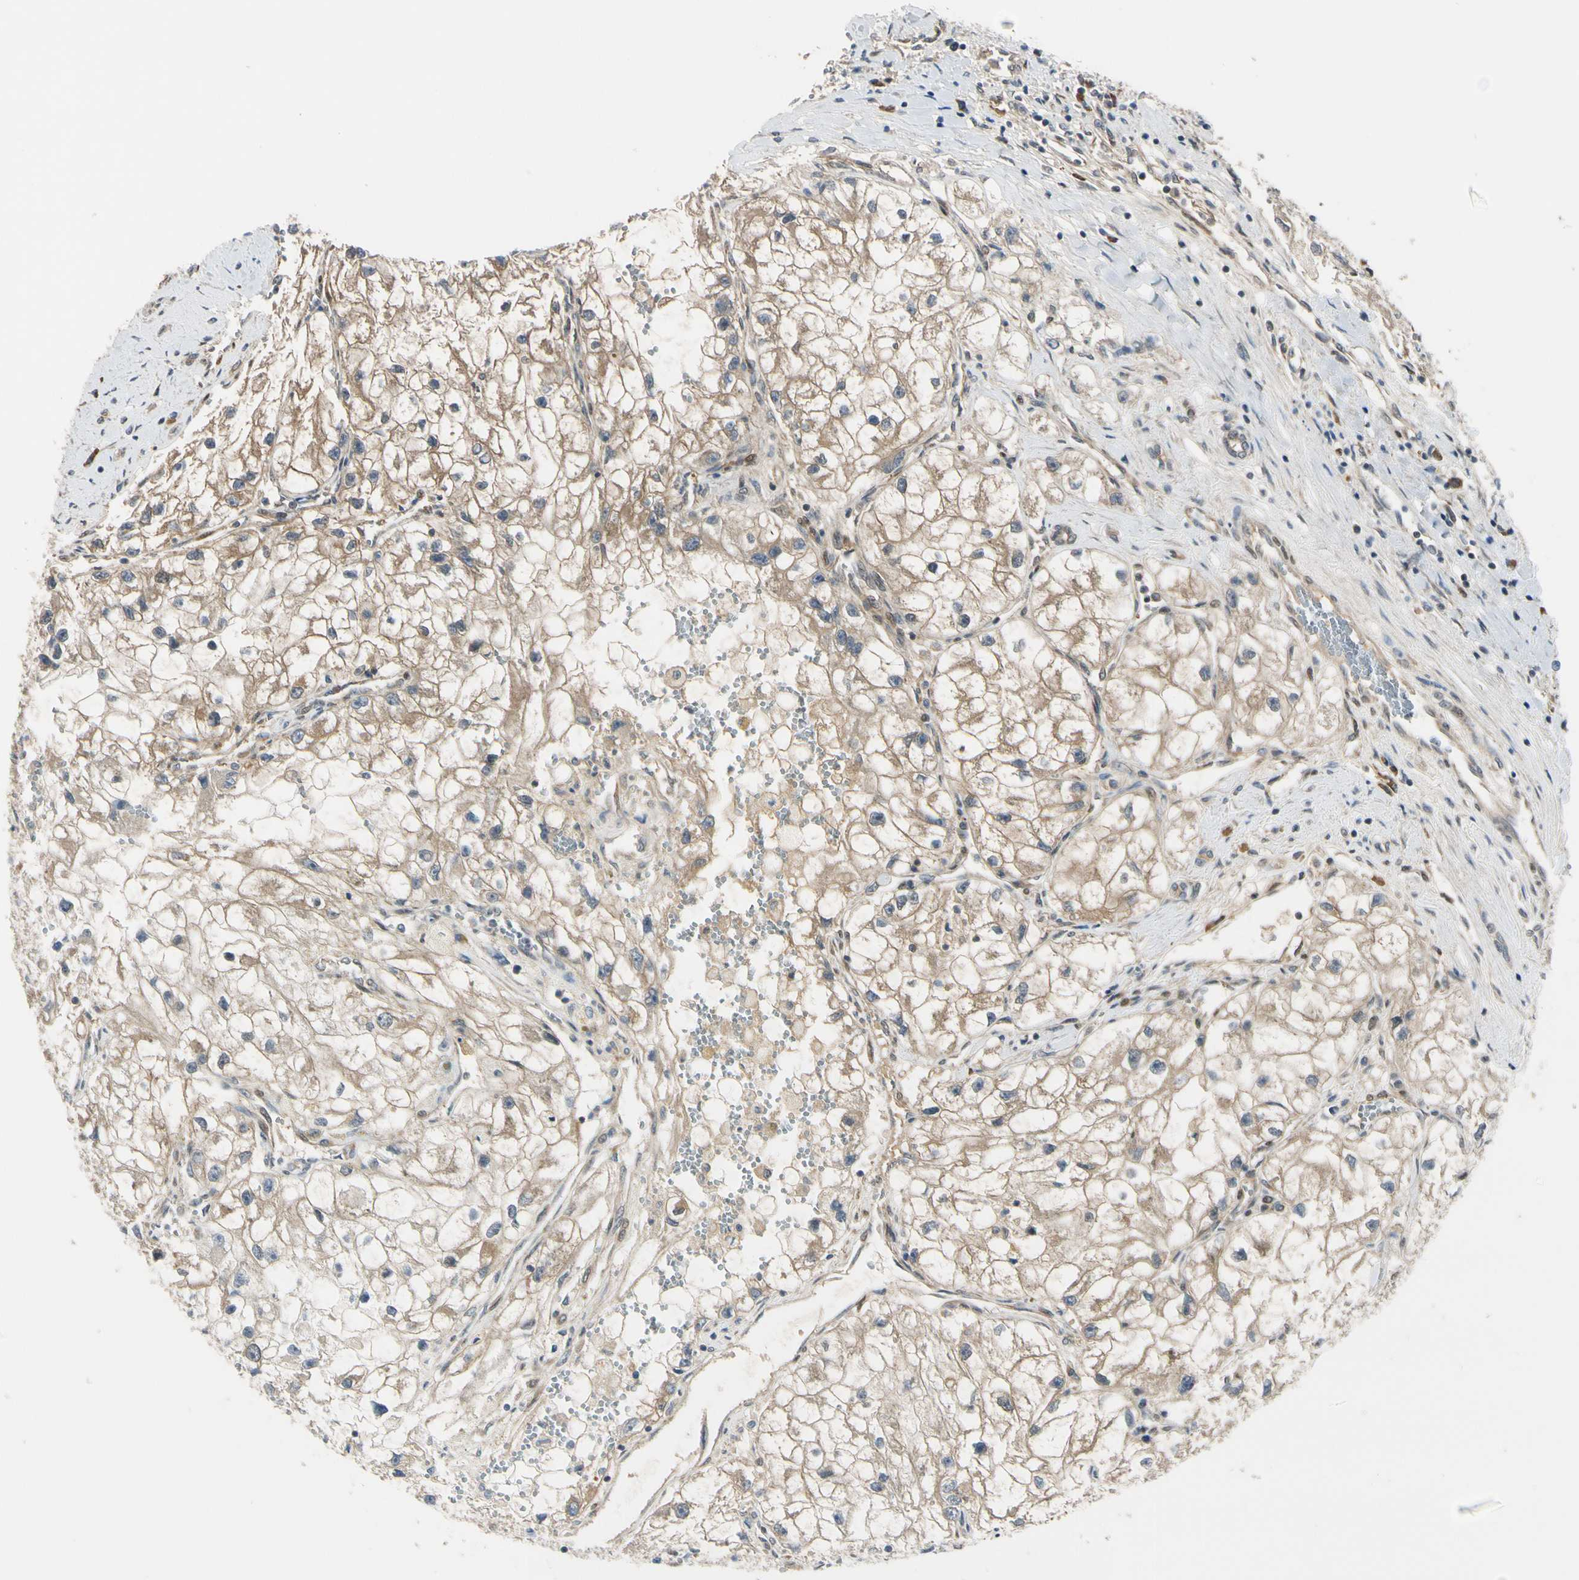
{"staining": {"intensity": "weak", "quantity": ">75%", "location": "cytoplasmic/membranous"}, "tissue": "renal cancer", "cell_type": "Tumor cells", "image_type": "cancer", "snomed": [{"axis": "morphology", "description": "Adenocarcinoma, NOS"}, {"axis": "topography", "description": "Kidney"}], "caption": "Tumor cells show weak cytoplasmic/membranous expression in about >75% of cells in adenocarcinoma (renal). (DAB (3,3'-diaminobenzidine) = brown stain, brightfield microscopy at high magnification).", "gene": "RASGRF1", "patient": {"sex": "female", "age": 70}}